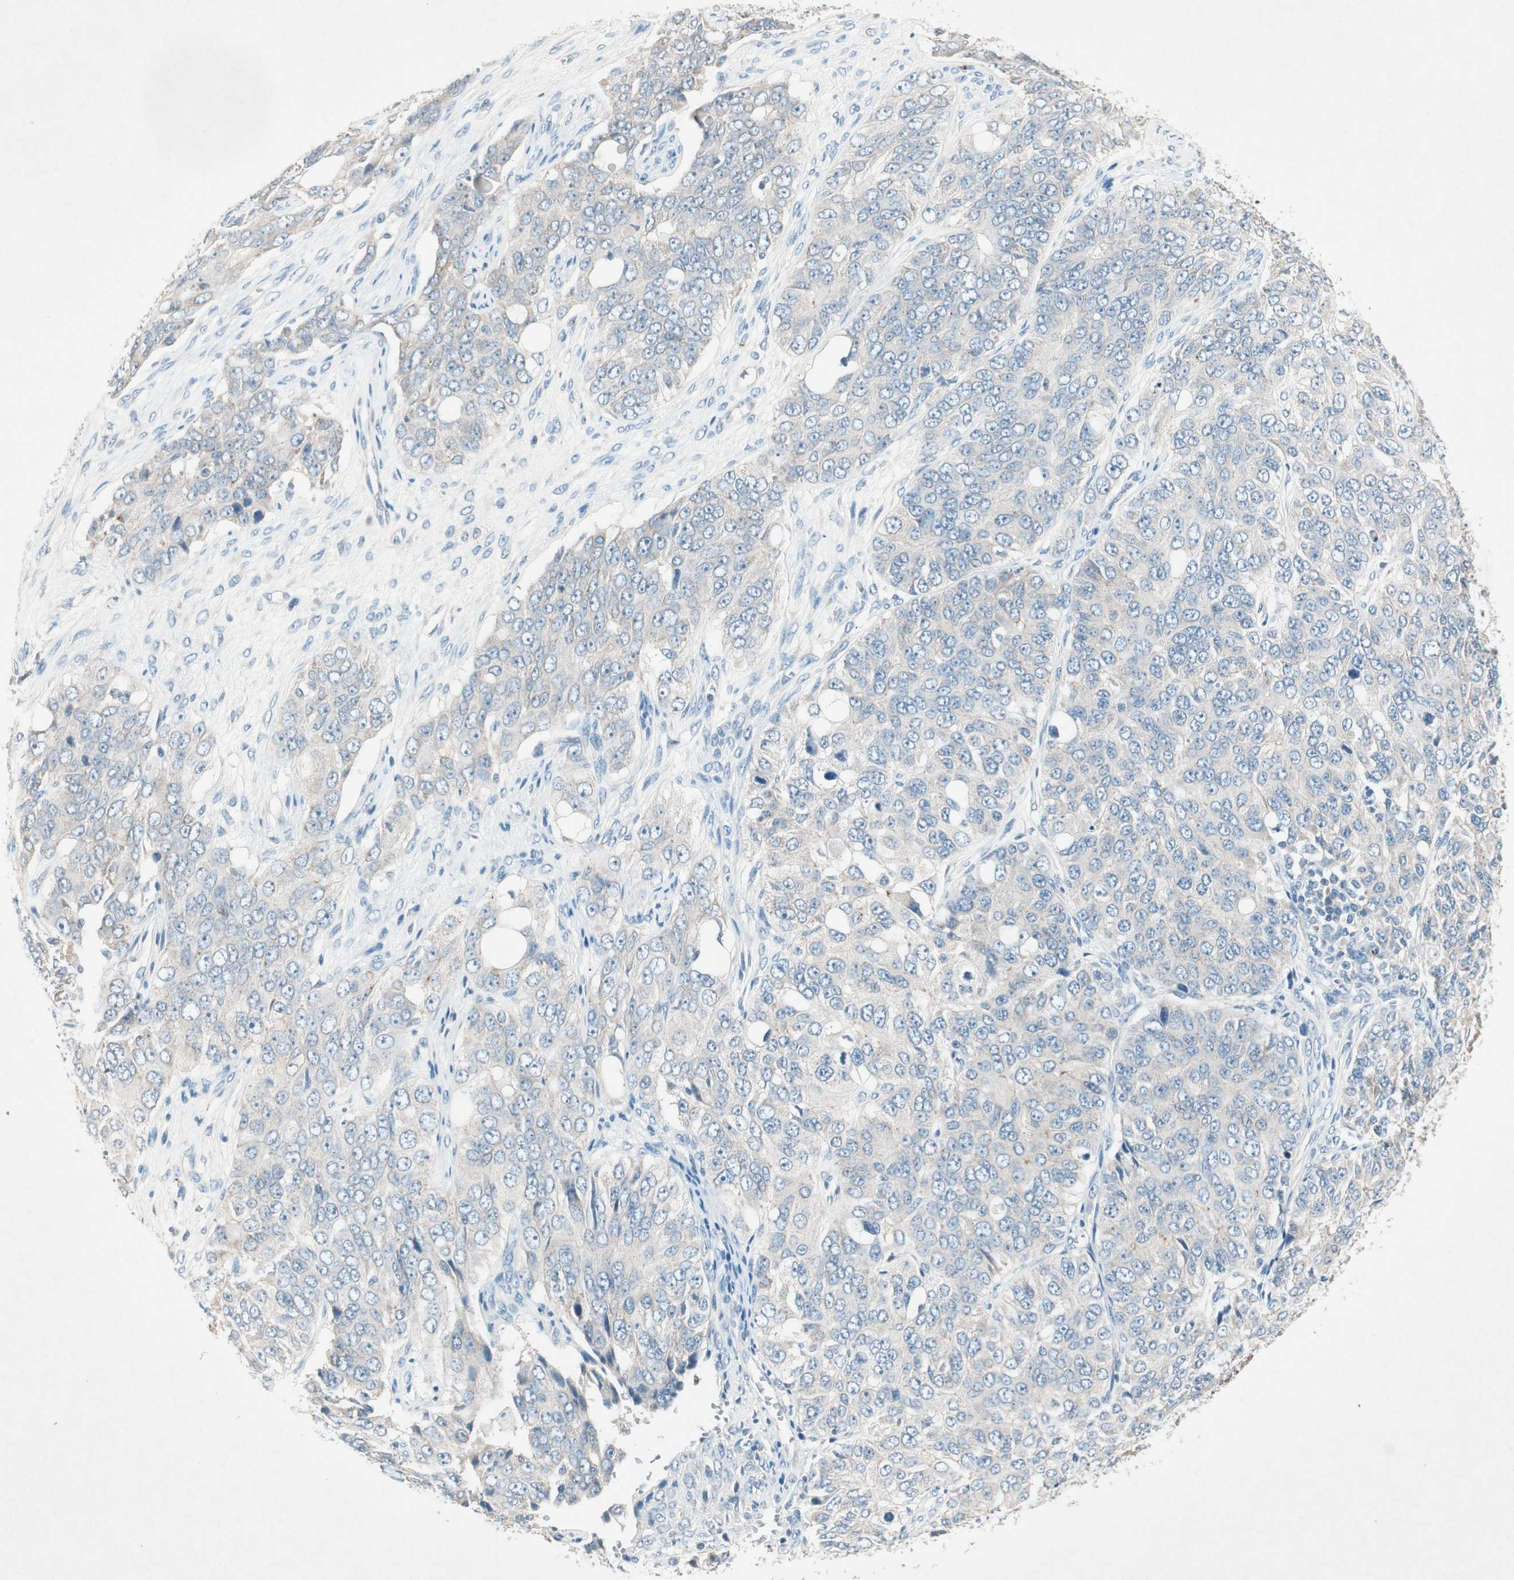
{"staining": {"intensity": "negative", "quantity": "none", "location": "none"}, "tissue": "ovarian cancer", "cell_type": "Tumor cells", "image_type": "cancer", "snomed": [{"axis": "morphology", "description": "Carcinoma, endometroid"}, {"axis": "topography", "description": "Ovary"}], "caption": "Human ovarian cancer (endometroid carcinoma) stained for a protein using immunohistochemistry (IHC) displays no expression in tumor cells.", "gene": "NKAIN1", "patient": {"sex": "female", "age": 51}}